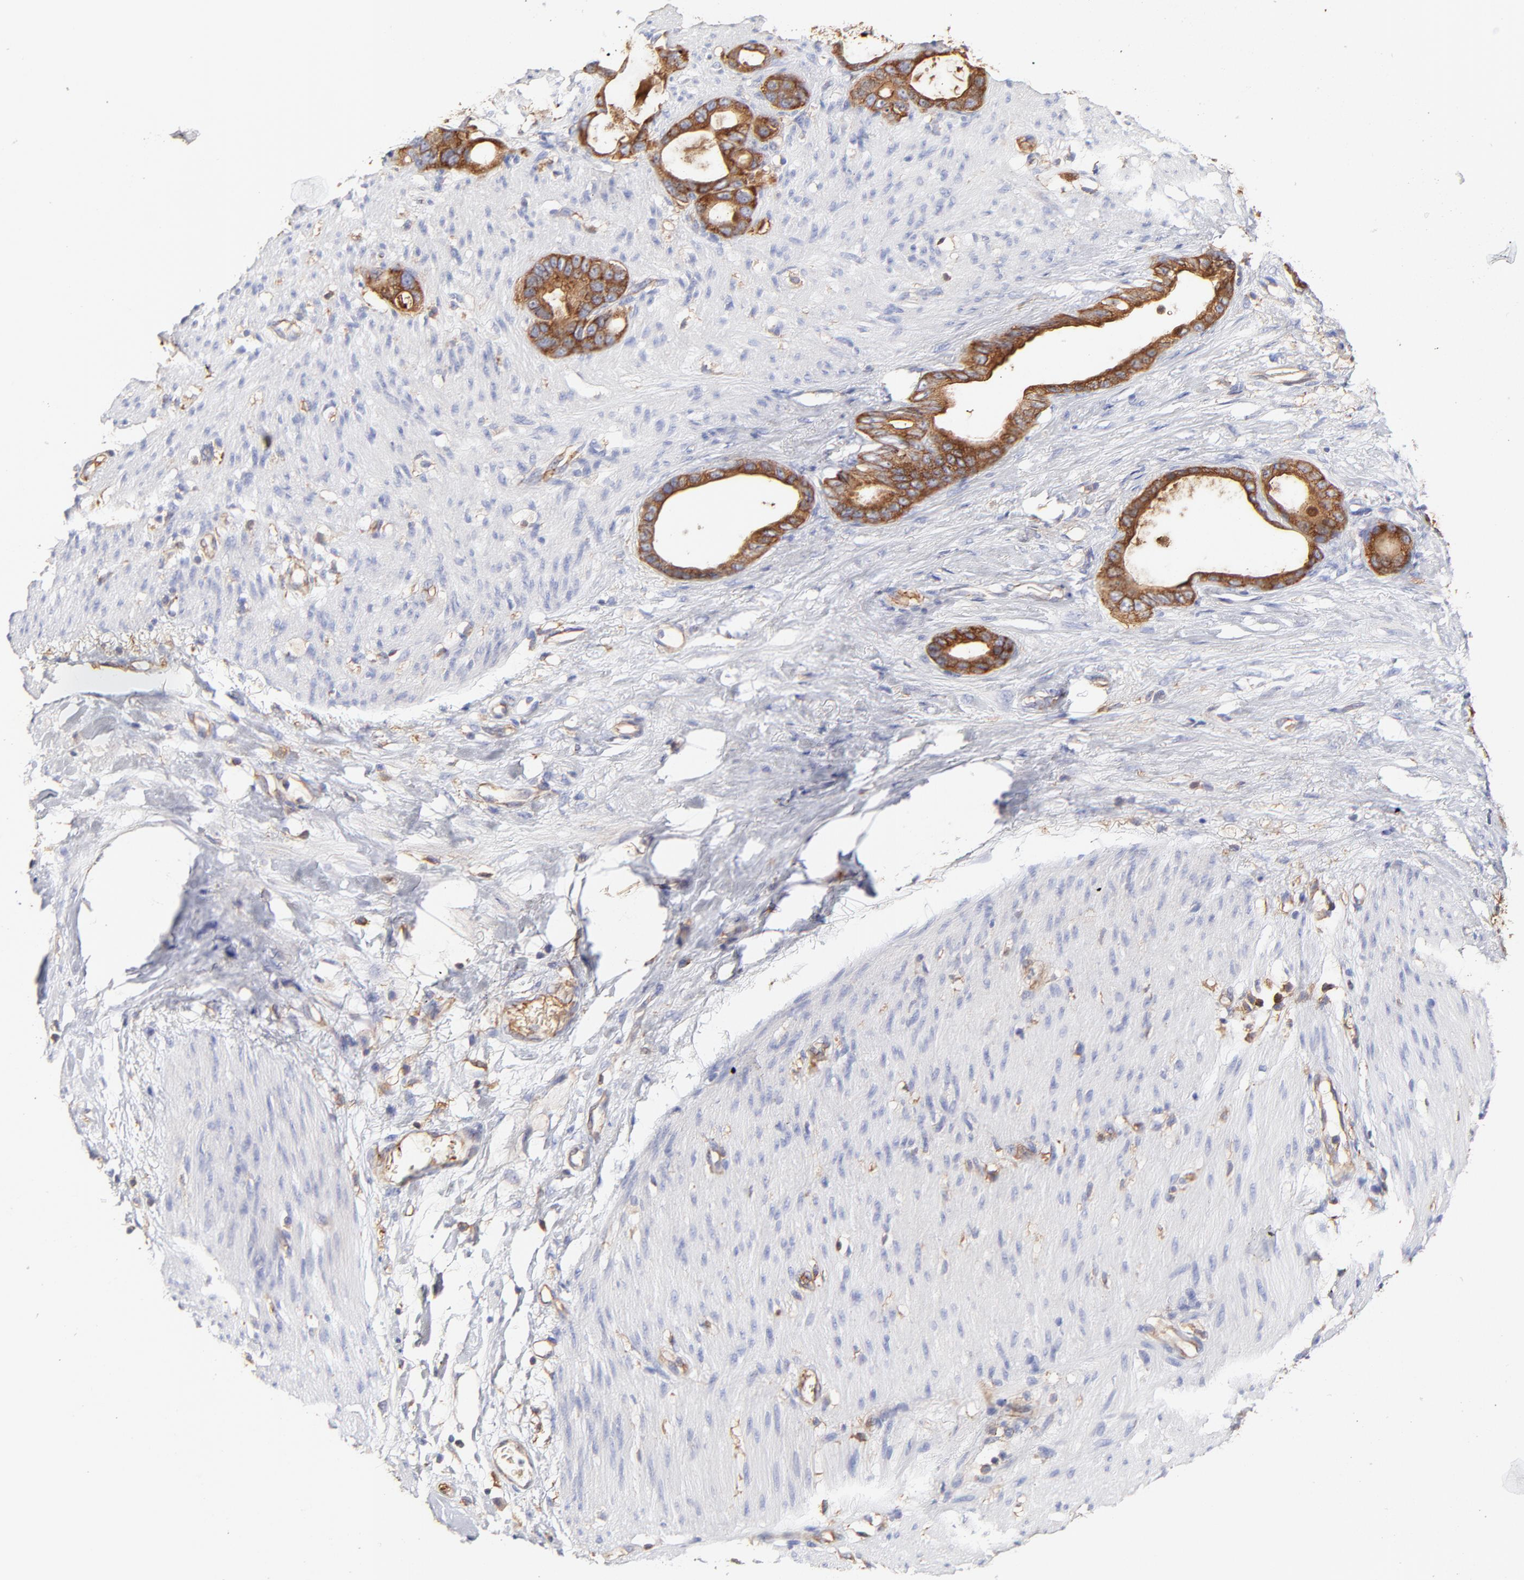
{"staining": {"intensity": "strong", "quantity": ">75%", "location": "cytoplasmic/membranous"}, "tissue": "stomach cancer", "cell_type": "Tumor cells", "image_type": "cancer", "snomed": [{"axis": "morphology", "description": "Adenocarcinoma, NOS"}, {"axis": "topography", "description": "Stomach"}], "caption": "DAB immunohistochemical staining of stomach adenocarcinoma displays strong cytoplasmic/membranous protein positivity in about >75% of tumor cells.", "gene": "CD2AP", "patient": {"sex": "female", "age": 75}}